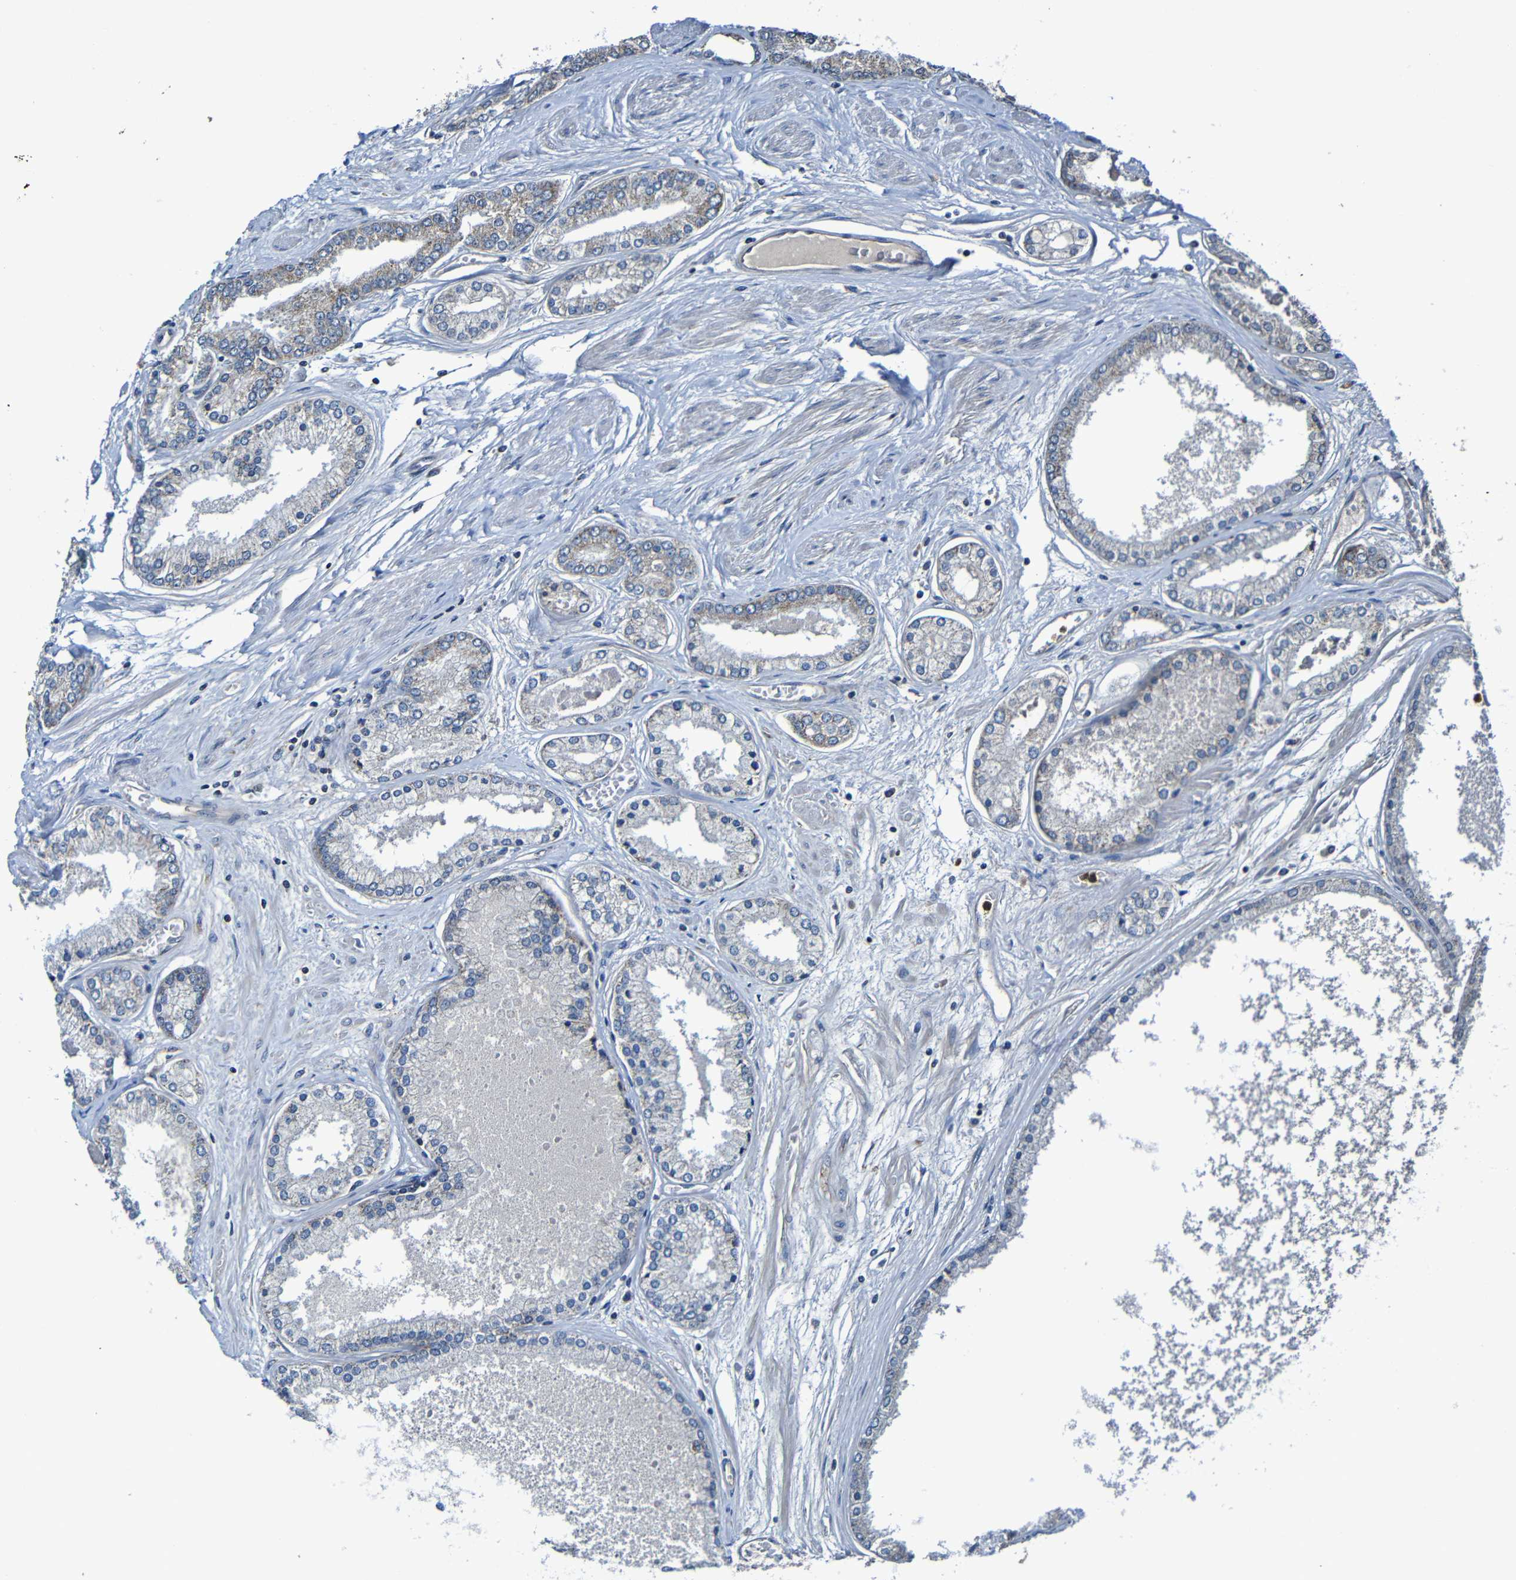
{"staining": {"intensity": "weak", "quantity": "25%-75%", "location": "cytoplasmic/membranous"}, "tissue": "prostate cancer", "cell_type": "Tumor cells", "image_type": "cancer", "snomed": [{"axis": "morphology", "description": "Adenocarcinoma, High grade"}, {"axis": "topography", "description": "Prostate"}], "caption": "Tumor cells show low levels of weak cytoplasmic/membranous staining in approximately 25%-75% of cells in human prostate cancer.", "gene": "ADAM15", "patient": {"sex": "male", "age": 59}}